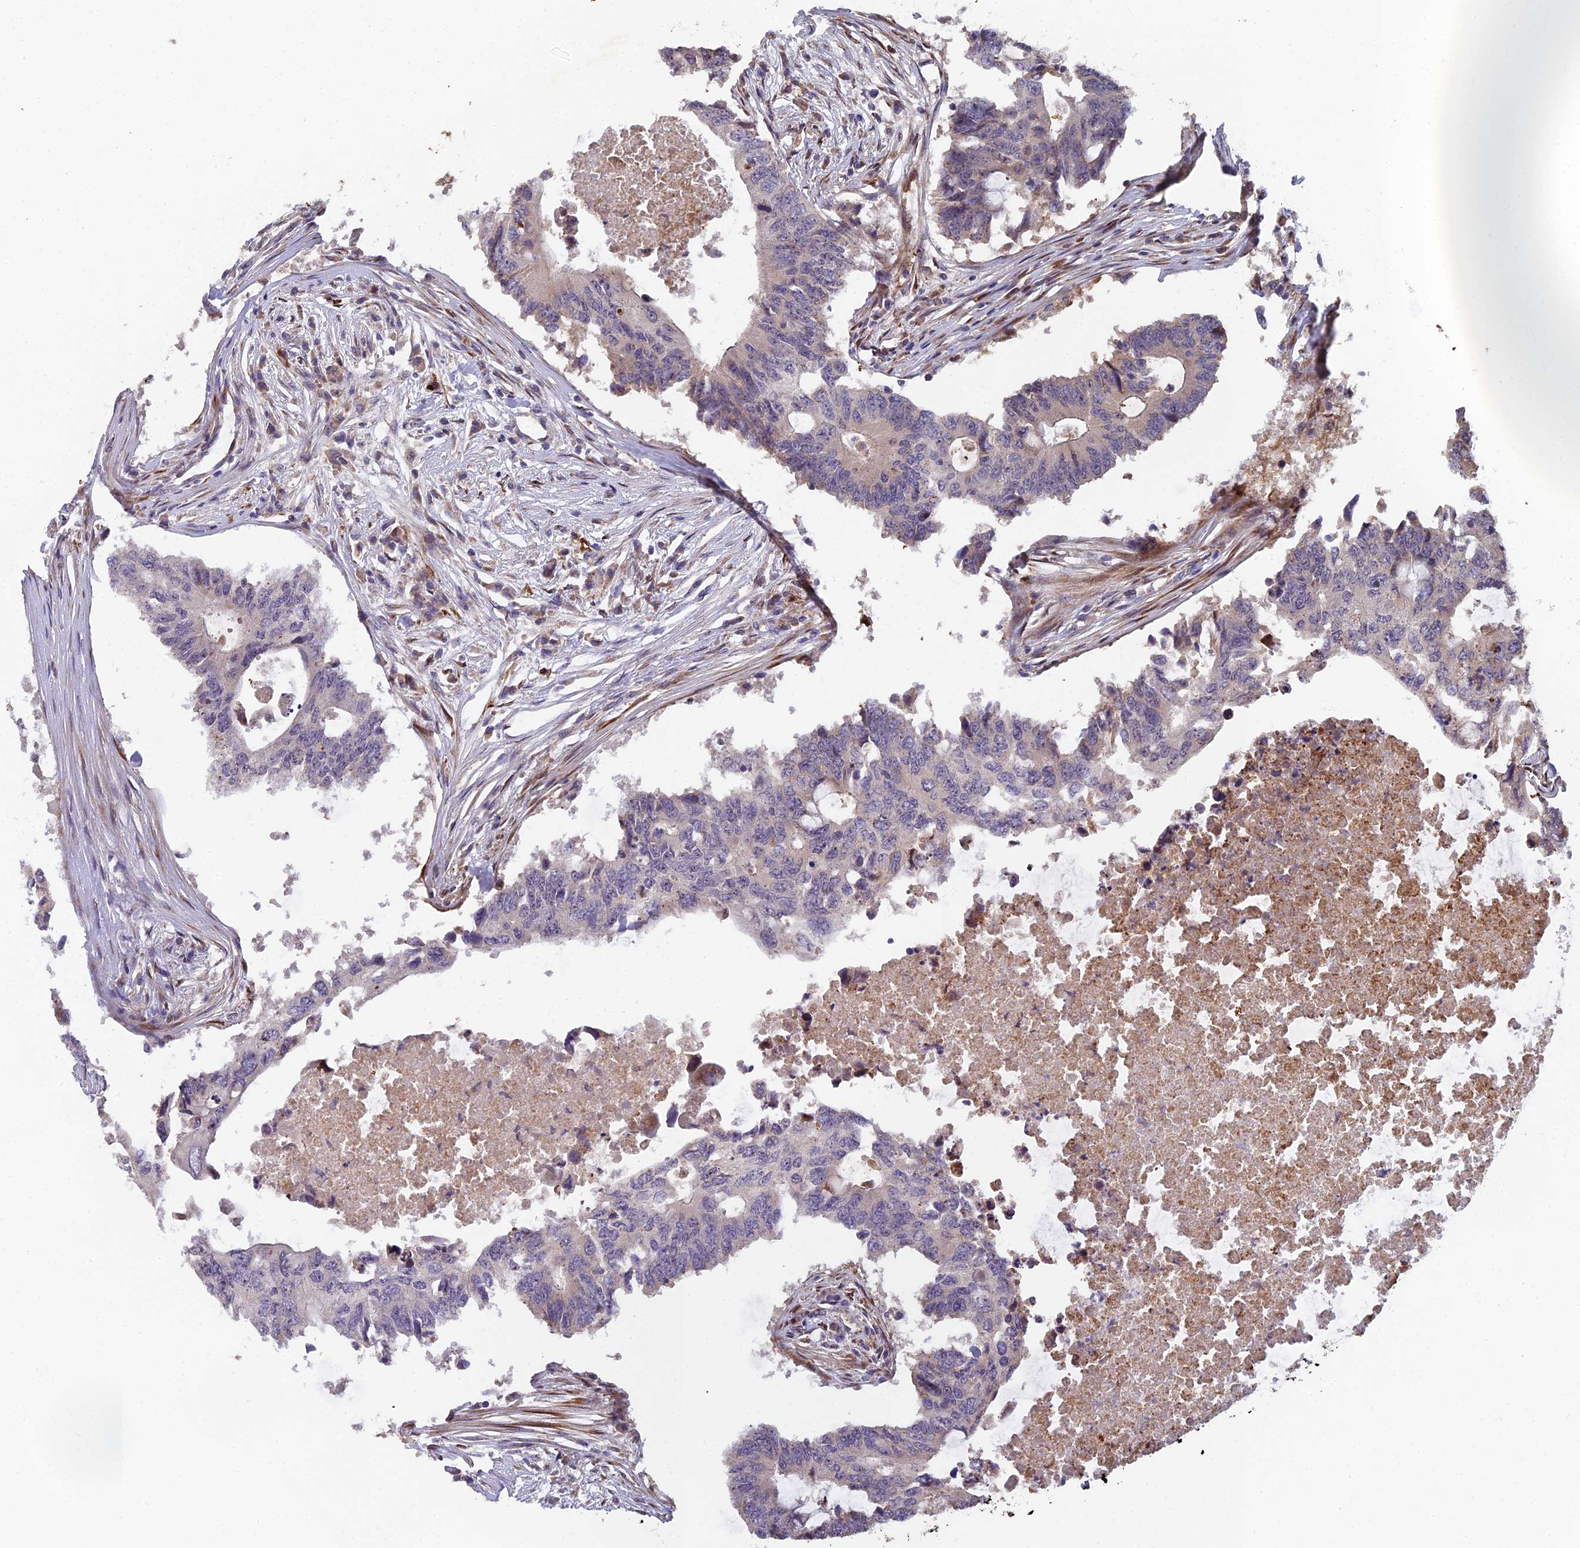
{"staining": {"intensity": "weak", "quantity": "<25%", "location": "cytoplasmic/membranous"}, "tissue": "colorectal cancer", "cell_type": "Tumor cells", "image_type": "cancer", "snomed": [{"axis": "morphology", "description": "Adenocarcinoma, NOS"}, {"axis": "topography", "description": "Colon"}], "caption": "DAB (3,3'-diaminobenzidine) immunohistochemical staining of human adenocarcinoma (colorectal) shows no significant expression in tumor cells. Brightfield microscopy of immunohistochemistry (IHC) stained with DAB (brown) and hematoxylin (blue), captured at high magnification.", "gene": "RAB28", "patient": {"sex": "male", "age": 71}}